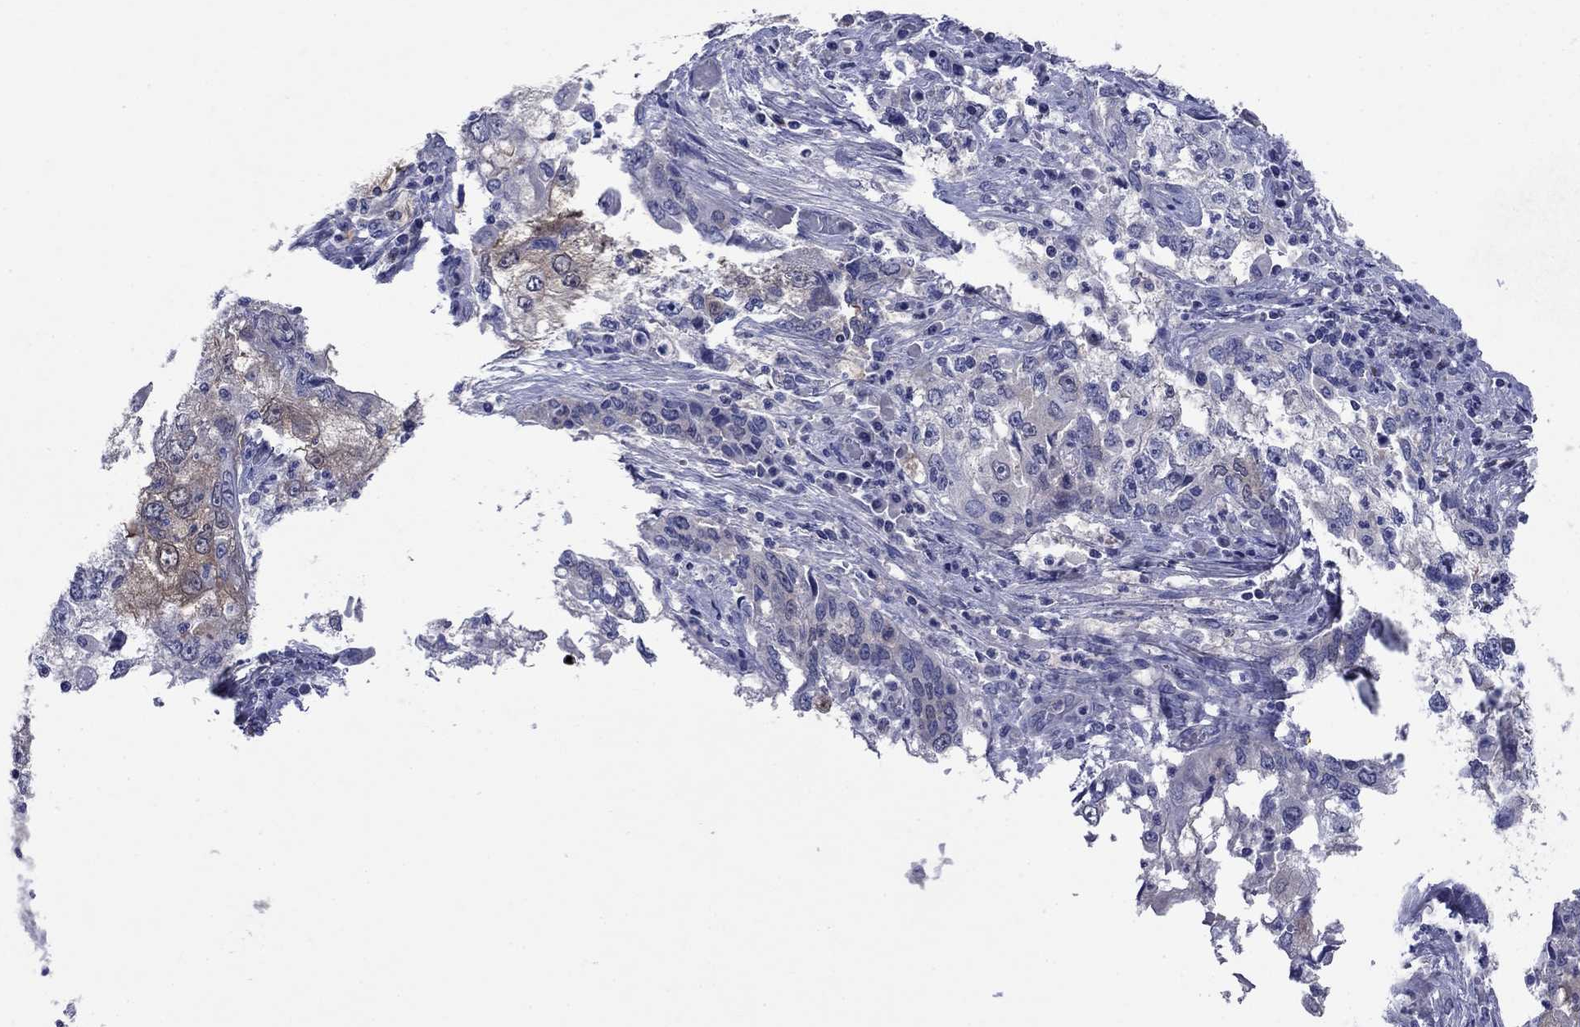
{"staining": {"intensity": "negative", "quantity": "none", "location": "none"}, "tissue": "cervical cancer", "cell_type": "Tumor cells", "image_type": "cancer", "snomed": [{"axis": "morphology", "description": "Squamous cell carcinoma, NOS"}, {"axis": "topography", "description": "Cervix"}], "caption": "Tumor cells show no significant staining in cervical squamous cell carcinoma. (IHC, brightfield microscopy, high magnification).", "gene": "SULT2B1", "patient": {"sex": "female", "age": 36}}